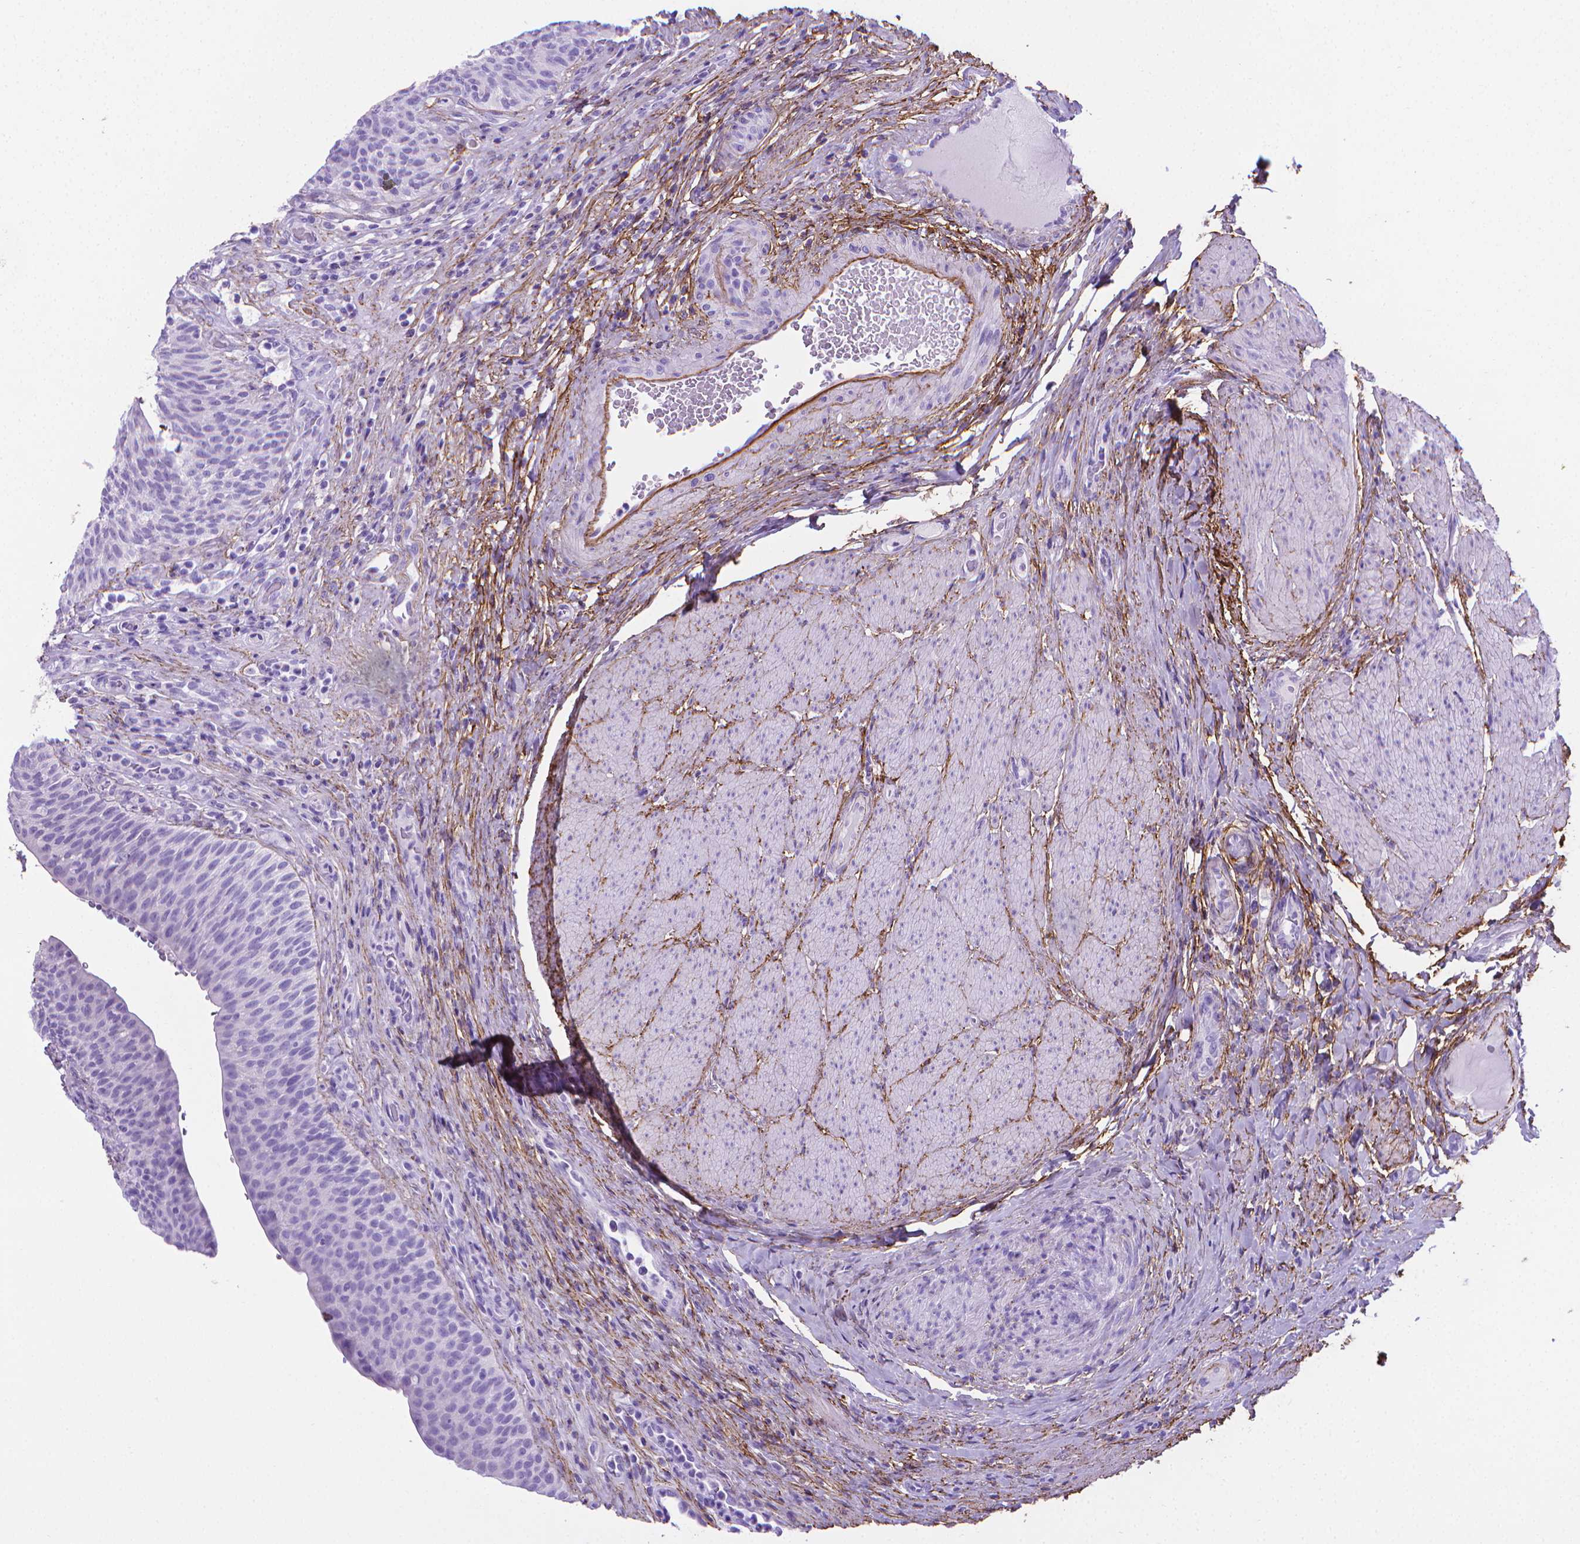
{"staining": {"intensity": "negative", "quantity": "none", "location": "none"}, "tissue": "urinary bladder", "cell_type": "Urothelial cells", "image_type": "normal", "snomed": [{"axis": "morphology", "description": "Normal tissue, NOS"}, {"axis": "topography", "description": "Urinary bladder"}, {"axis": "topography", "description": "Peripheral nerve tissue"}], "caption": "This is a micrograph of IHC staining of unremarkable urinary bladder, which shows no positivity in urothelial cells.", "gene": "MFAP2", "patient": {"sex": "male", "age": 66}}